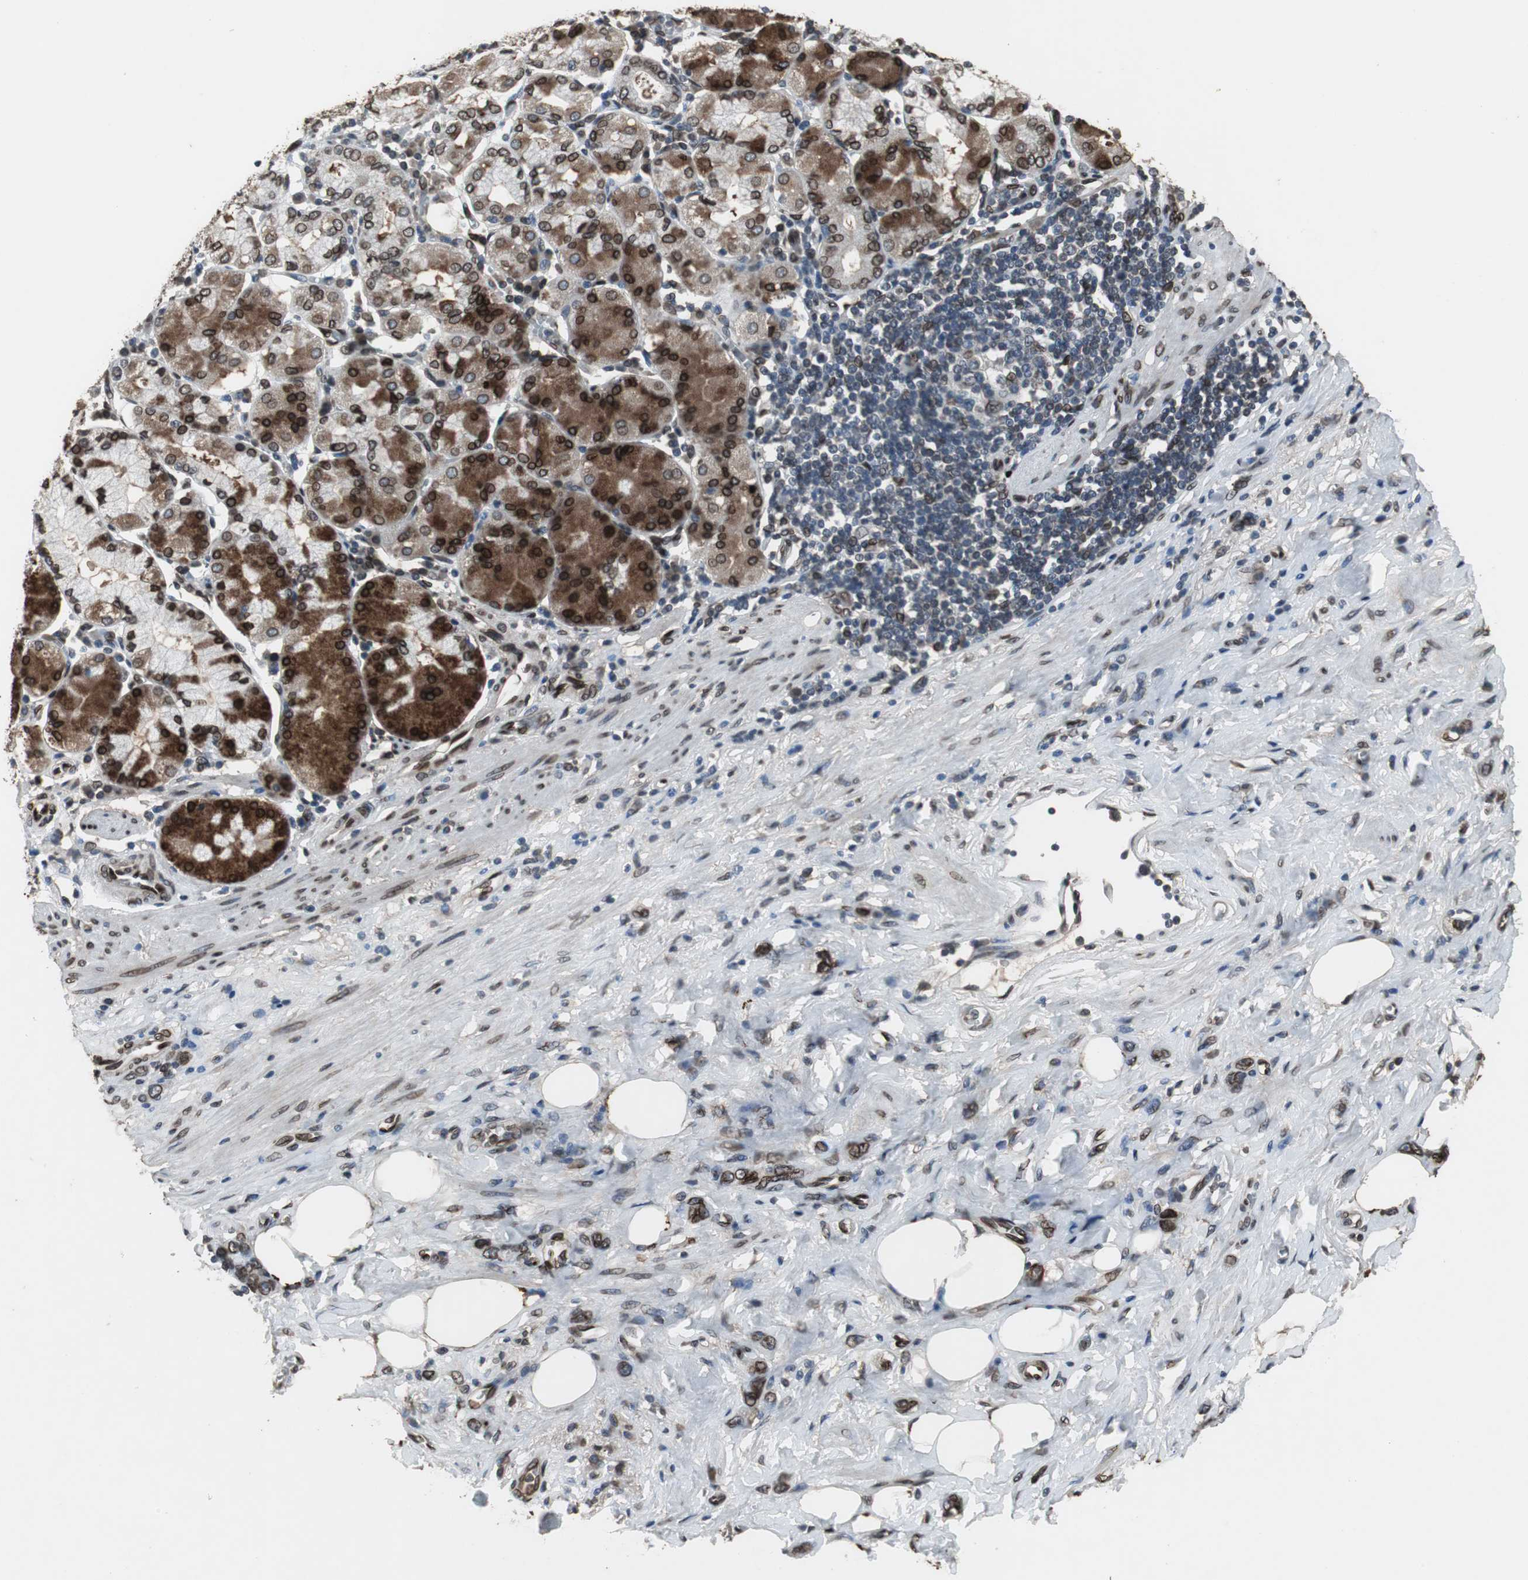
{"staining": {"intensity": "strong", "quantity": ">75%", "location": "cytoplasmic/membranous,nuclear"}, "tissue": "stomach cancer", "cell_type": "Tumor cells", "image_type": "cancer", "snomed": [{"axis": "morphology", "description": "Adenocarcinoma, NOS"}, {"axis": "topography", "description": "Stomach"}], "caption": "This image exhibits IHC staining of adenocarcinoma (stomach), with high strong cytoplasmic/membranous and nuclear positivity in approximately >75% of tumor cells.", "gene": "LMNA", "patient": {"sex": "male", "age": 82}}